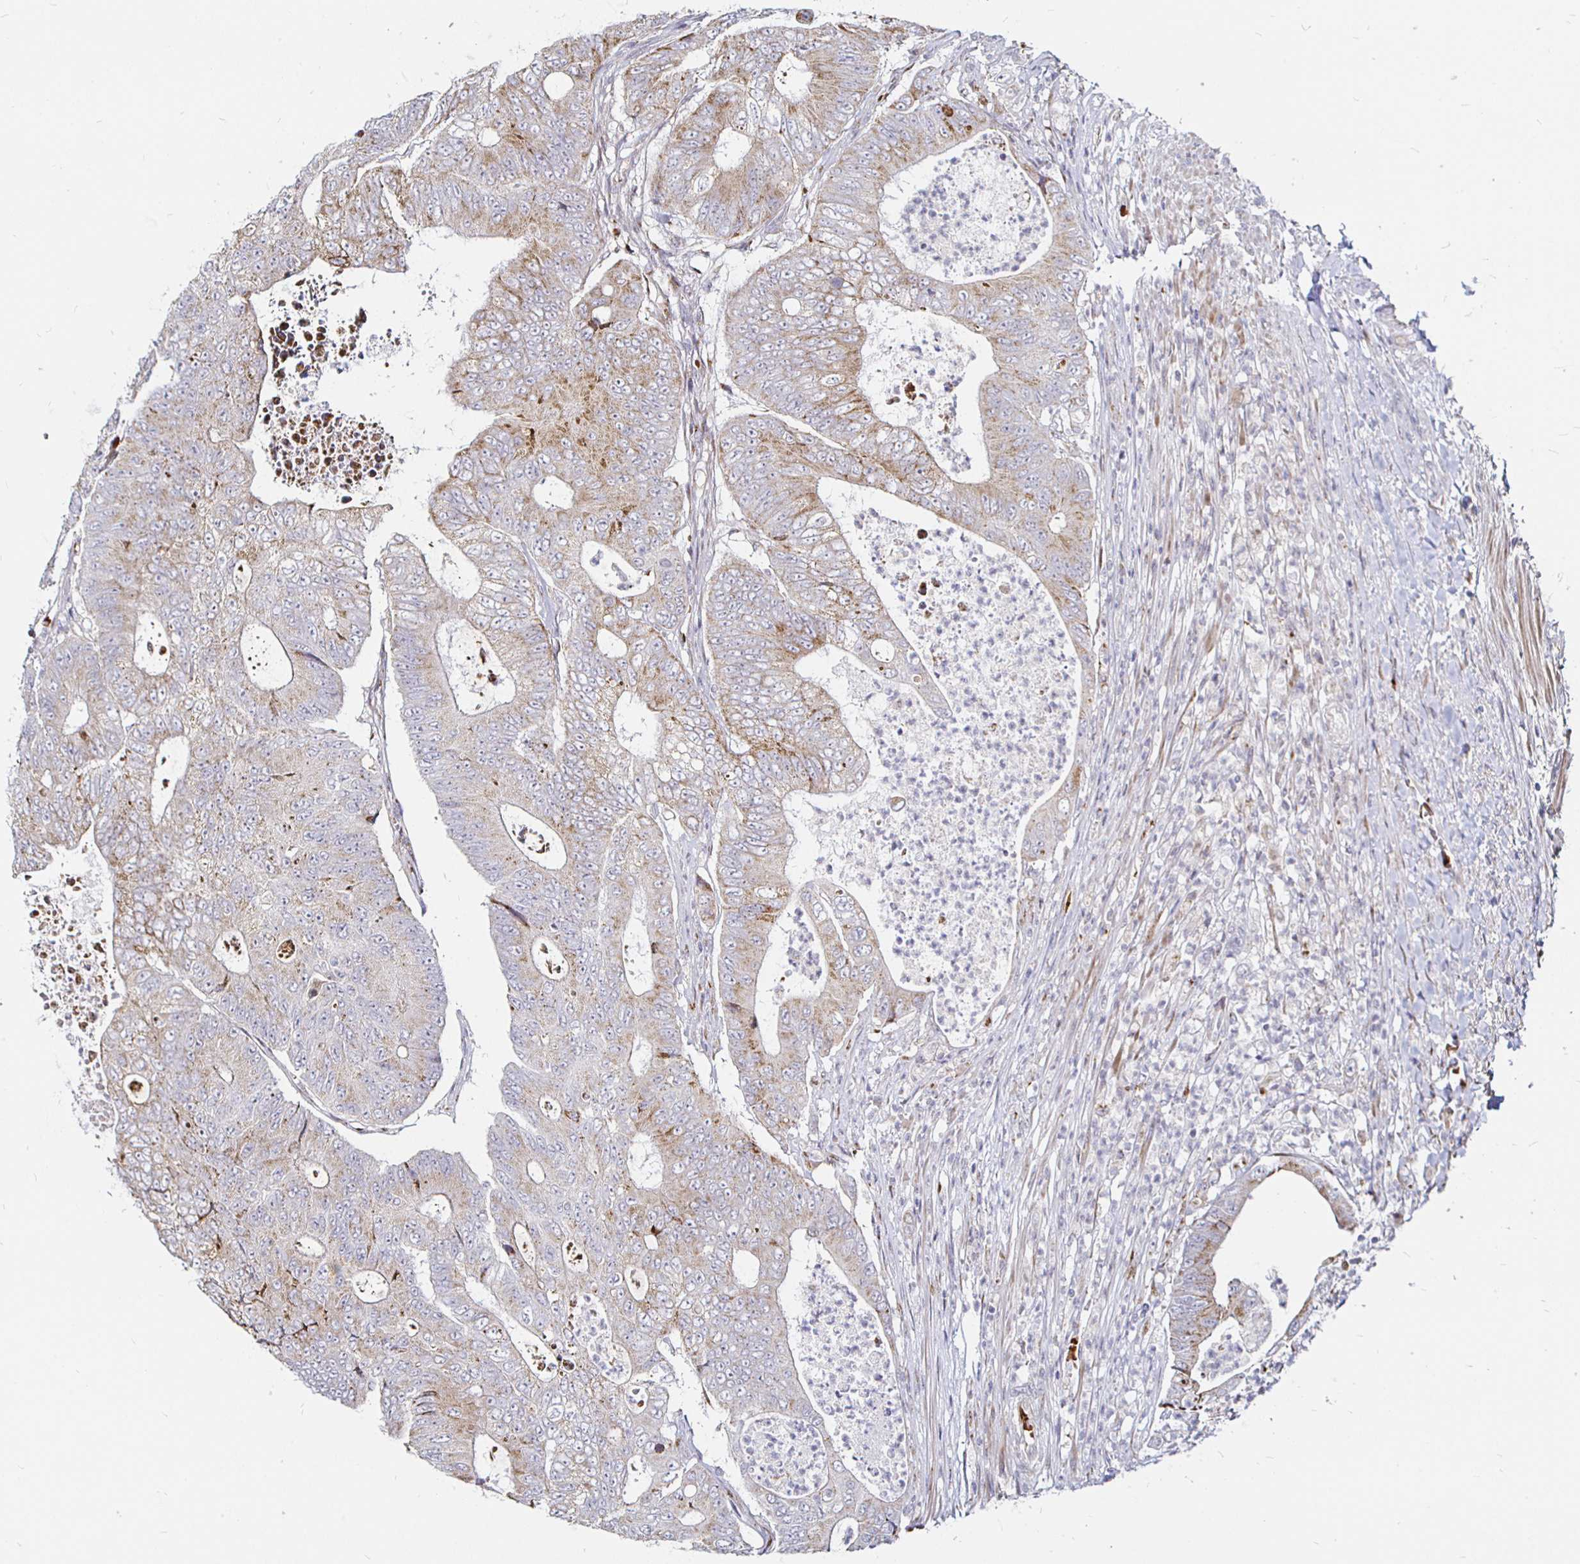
{"staining": {"intensity": "weak", "quantity": "25%-75%", "location": "cytoplasmic/membranous"}, "tissue": "colorectal cancer", "cell_type": "Tumor cells", "image_type": "cancer", "snomed": [{"axis": "morphology", "description": "Adenocarcinoma, NOS"}, {"axis": "topography", "description": "Colon"}], "caption": "Adenocarcinoma (colorectal) stained with a brown dye displays weak cytoplasmic/membranous positive staining in approximately 25%-75% of tumor cells.", "gene": "ATG3", "patient": {"sex": "female", "age": 48}}